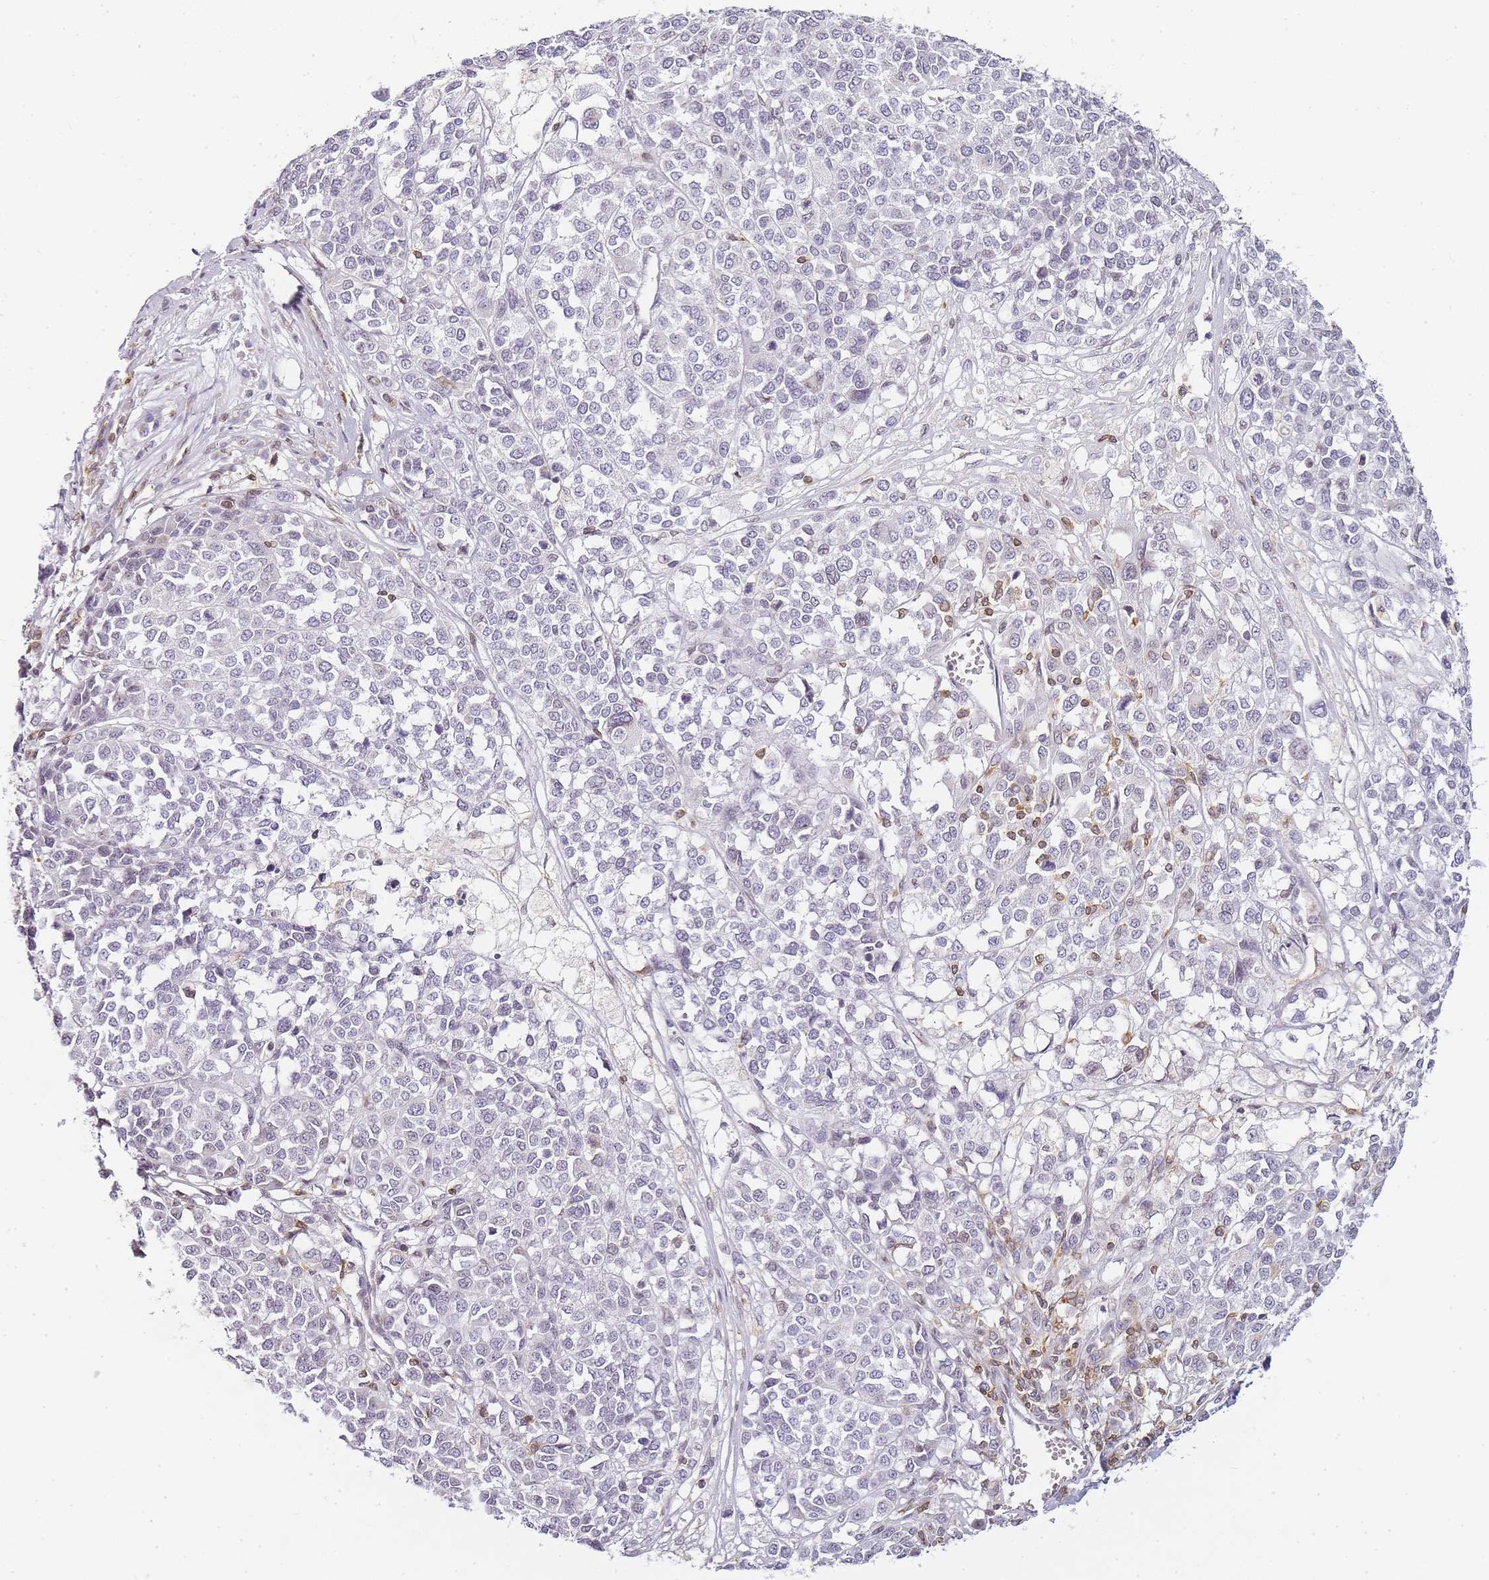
{"staining": {"intensity": "negative", "quantity": "none", "location": "none"}, "tissue": "melanoma", "cell_type": "Tumor cells", "image_type": "cancer", "snomed": [{"axis": "morphology", "description": "Malignant melanoma, Metastatic site"}, {"axis": "topography", "description": "Lymph node"}], "caption": "Protein analysis of malignant melanoma (metastatic site) exhibits no significant staining in tumor cells.", "gene": "JAKMIP1", "patient": {"sex": "male", "age": 44}}